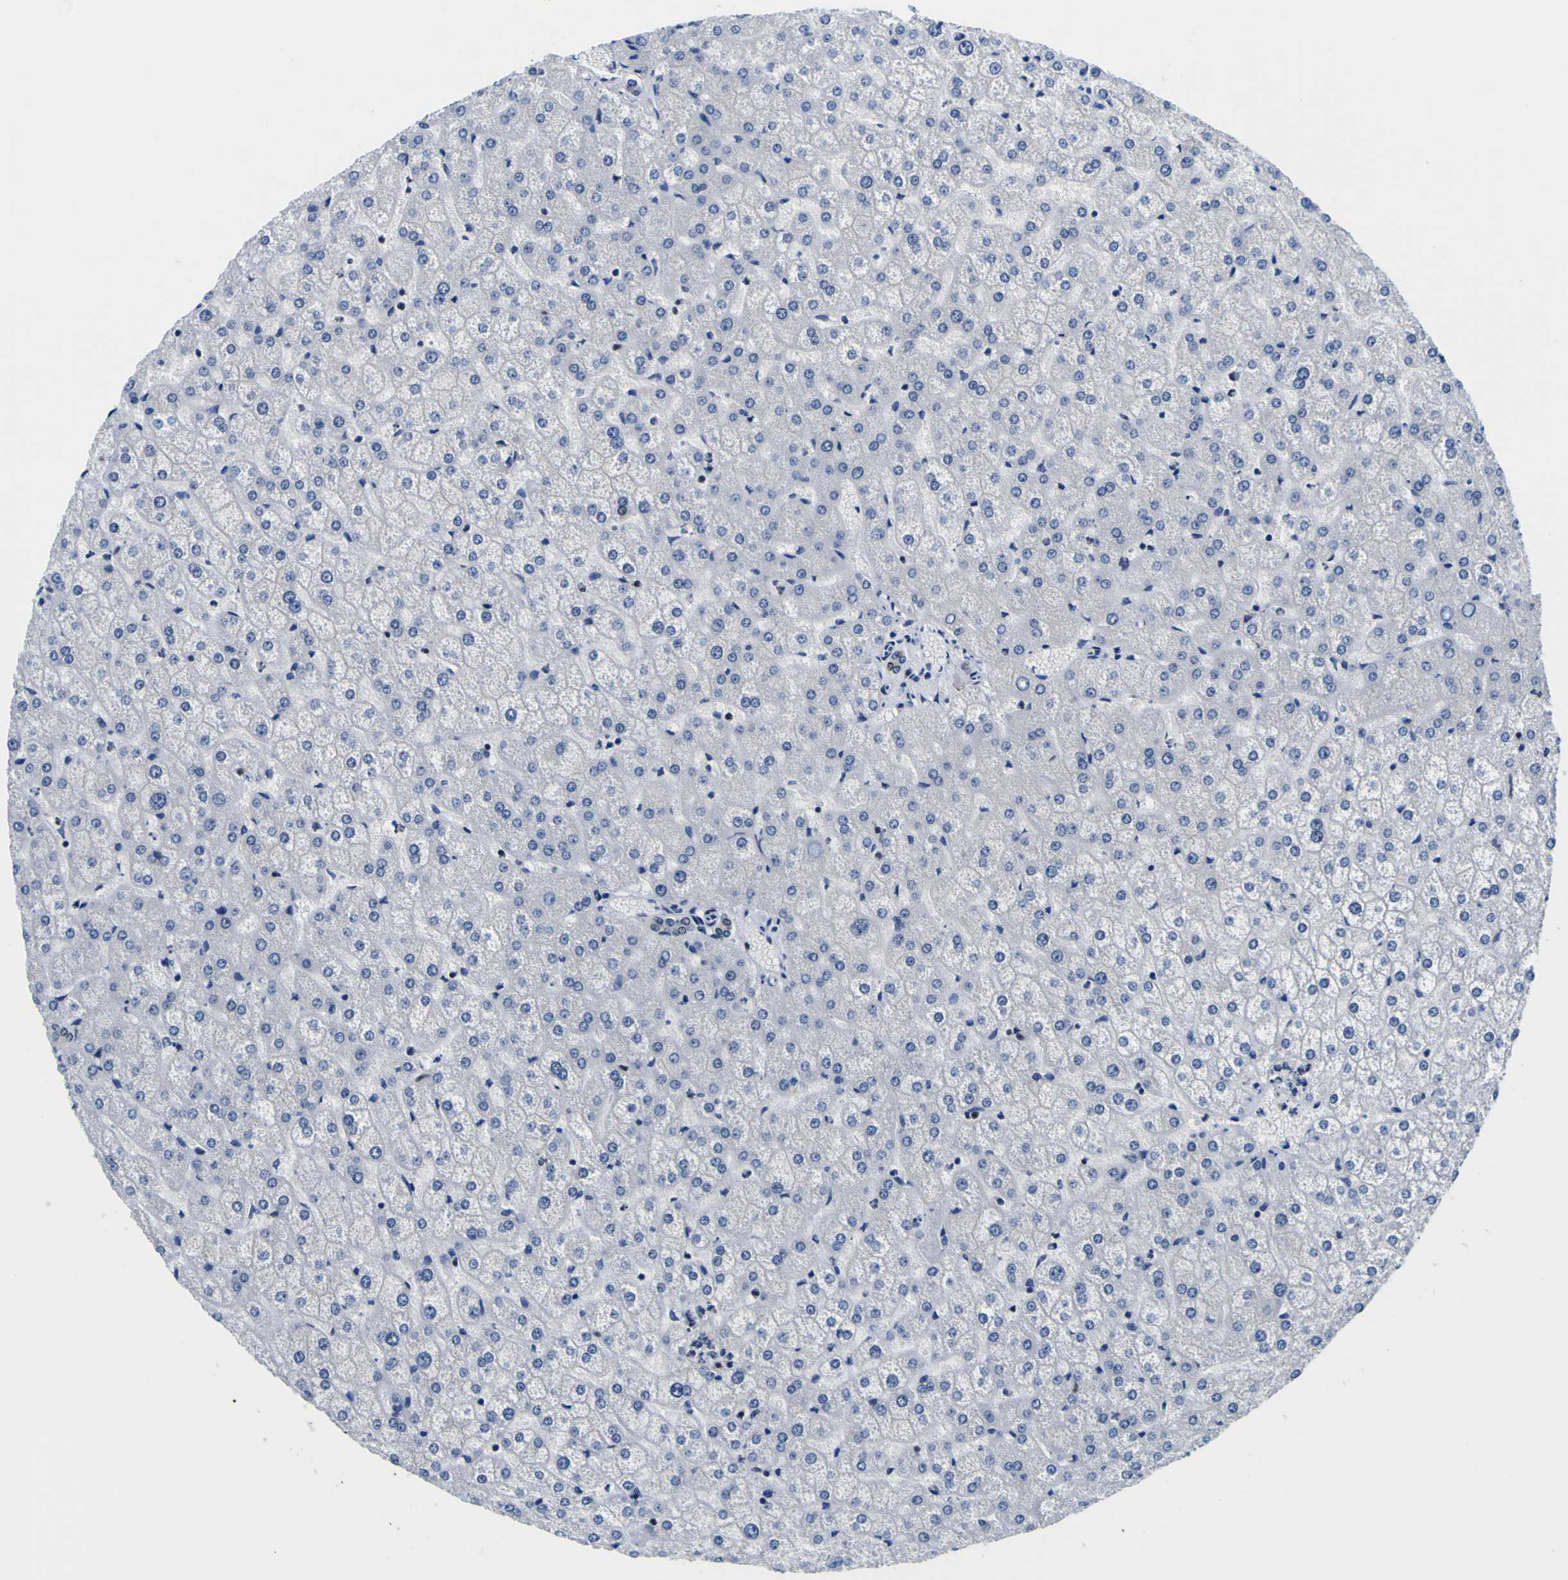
{"staining": {"intensity": "weak", "quantity": "<25%", "location": "nuclear"}, "tissue": "liver", "cell_type": "Cholangiocytes", "image_type": "normal", "snomed": [{"axis": "morphology", "description": "Normal tissue, NOS"}, {"axis": "topography", "description": "Liver"}], "caption": "The IHC photomicrograph has no significant staining in cholangiocytes of liver.", "gene": "SP1", "patient": {"sex": "female", "age": 32}}